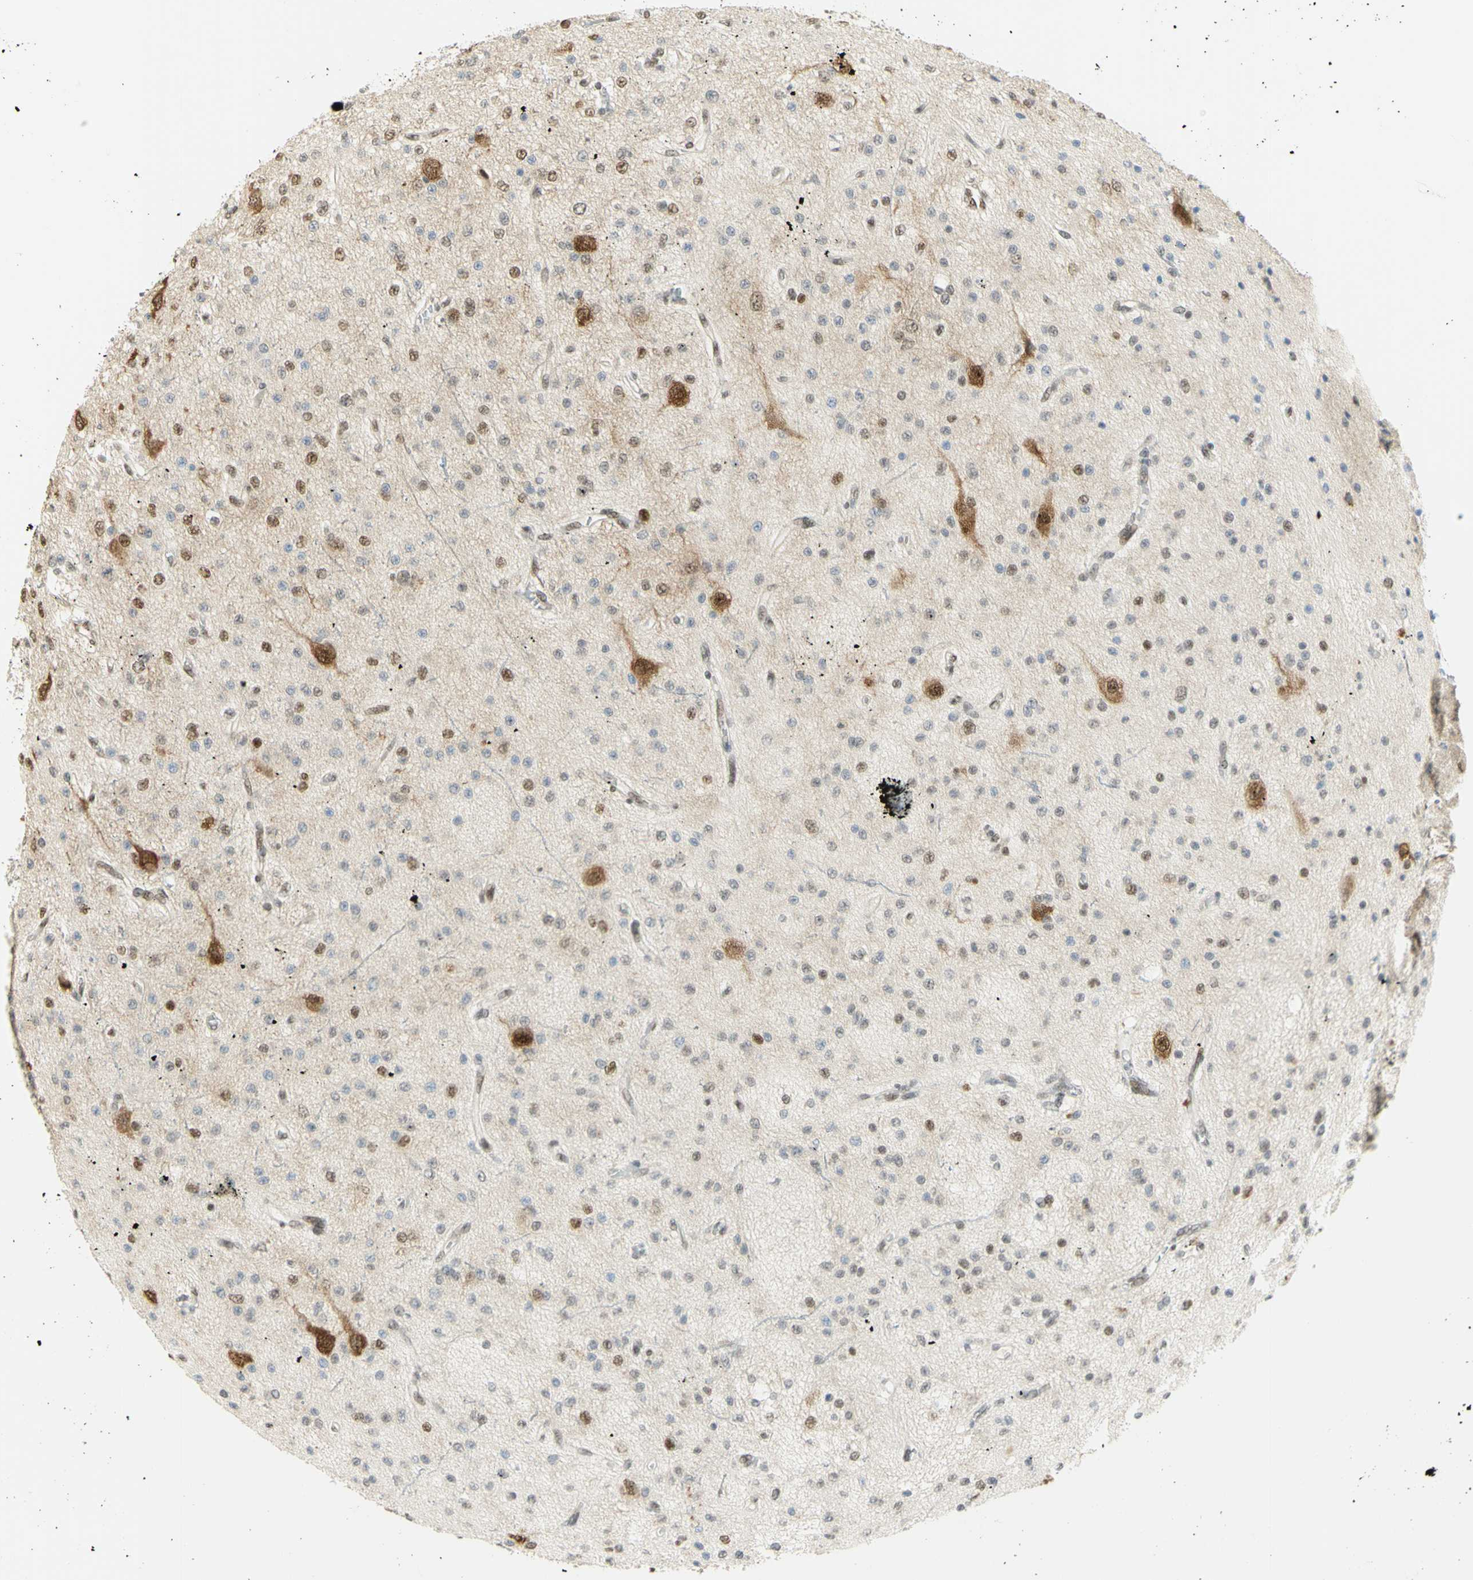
{"staining": {"intensity": "moderate", "quantity": "25%-75%", "location": "nuclear"}, "tissue": "glioma", "cell_type": "Tumor cells", "image_type": "cancer", "snomed": [{"axis": "morphology", "description": "Glioma, malignant, Low grade"}, {"axis": "topography", "description": "Brain"}], "caption": "A brown stain highlights moderate nuclear expression of a protein in glioma tumor cells.", "gene": "DDX1", "patient": {"sex": "male", "age": 38}}